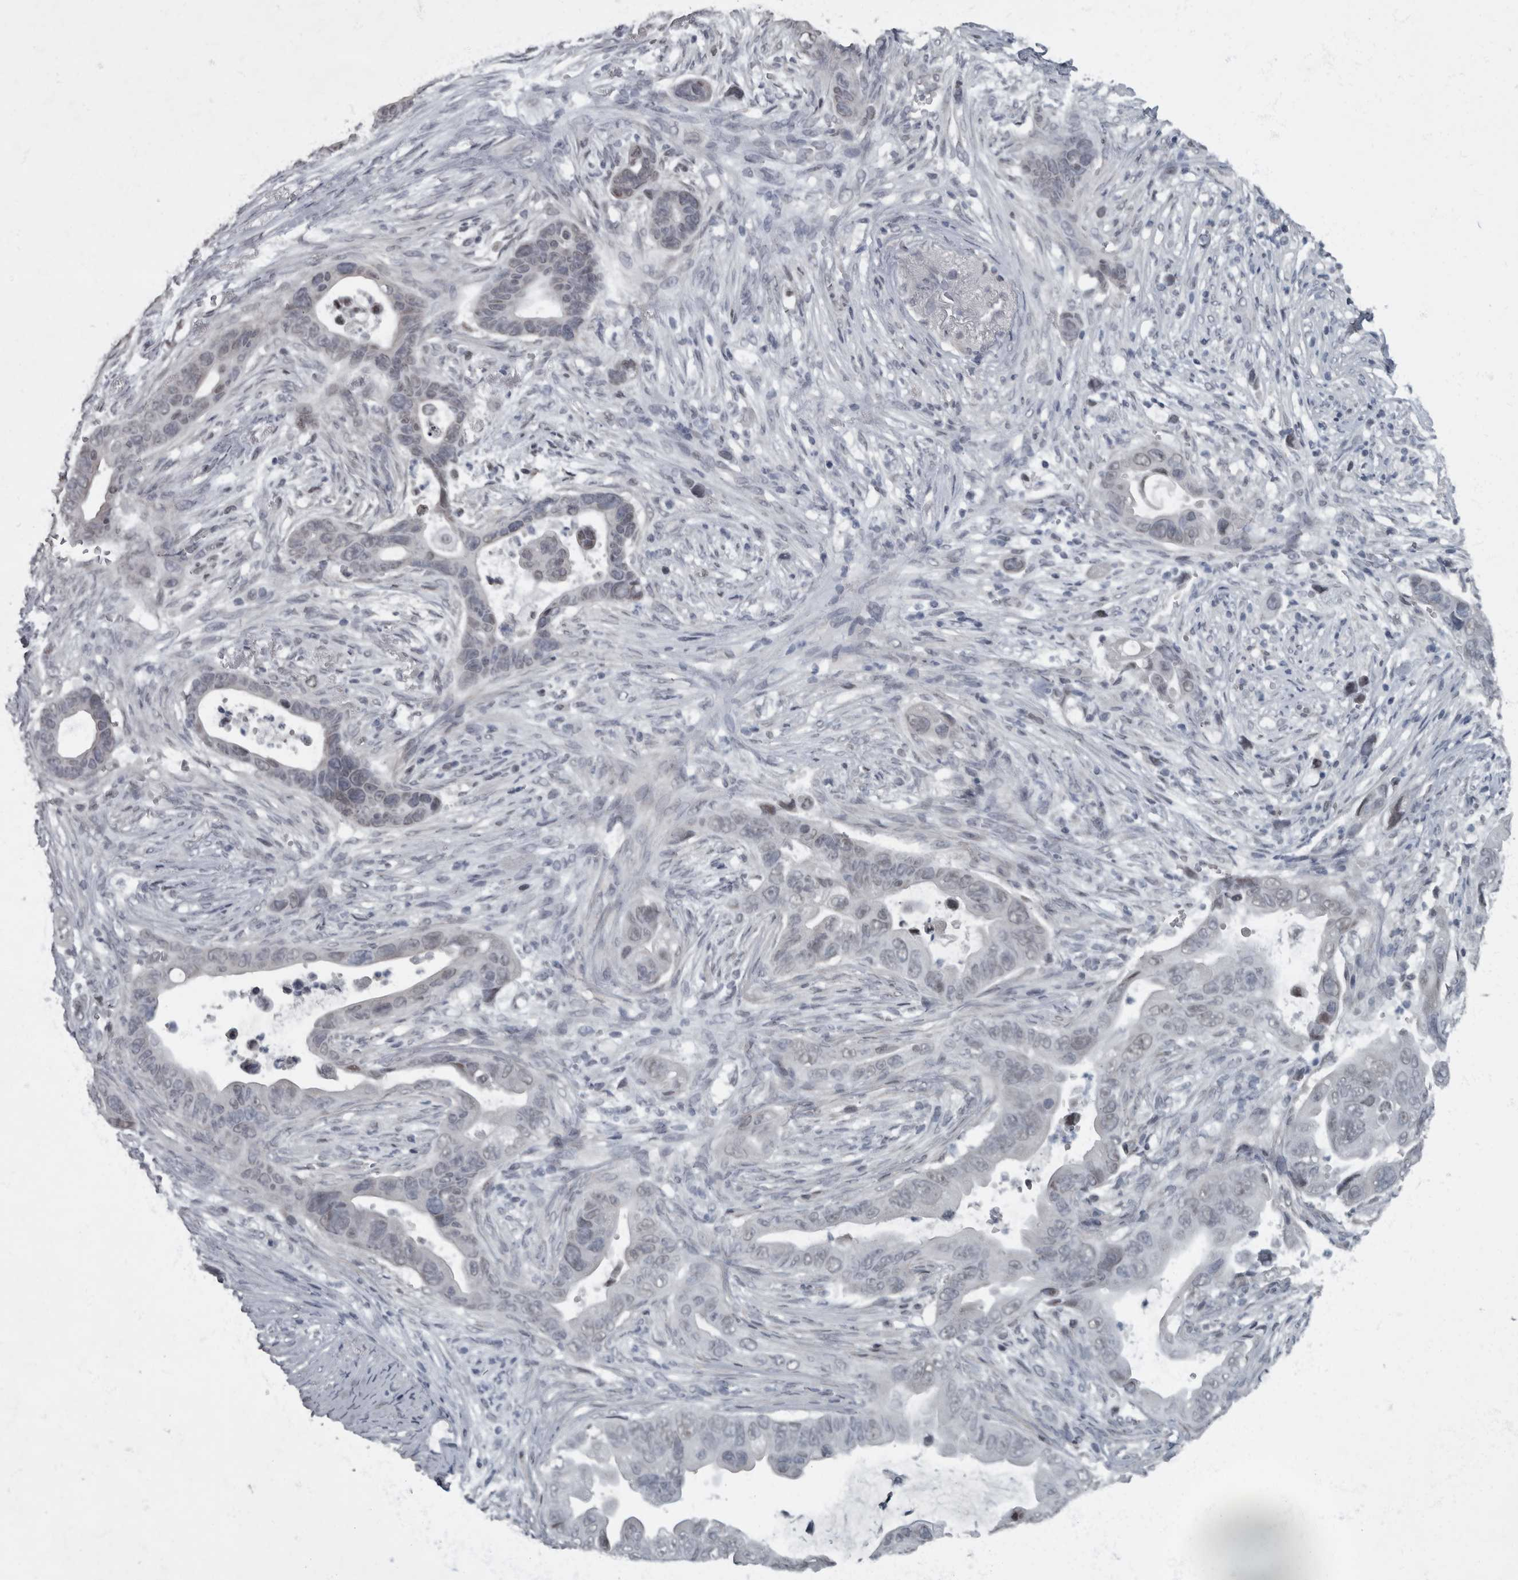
{"staining": {"intensity": "weak", "quantity": "<25%", "location": "nuclear"}, "tissue": "pancreatic cancer", "cell_type": "Tumor cells", "image_type": "cancer", "snomed": [{"axis": "morphology", "description": "Adenocarcinoma, NOS"}, {"axis": "topography", "description": "Pancreas"}], "caption": "An immunohistochemistry photomicrograph of pancreatic cancer (adenocarcinoma) is shown. There is no staining in tumor cells of pancreatic cancer (adenocarcinoma).", "gene": "WDR33", "patient": {"sex": "female", "age": 72}}